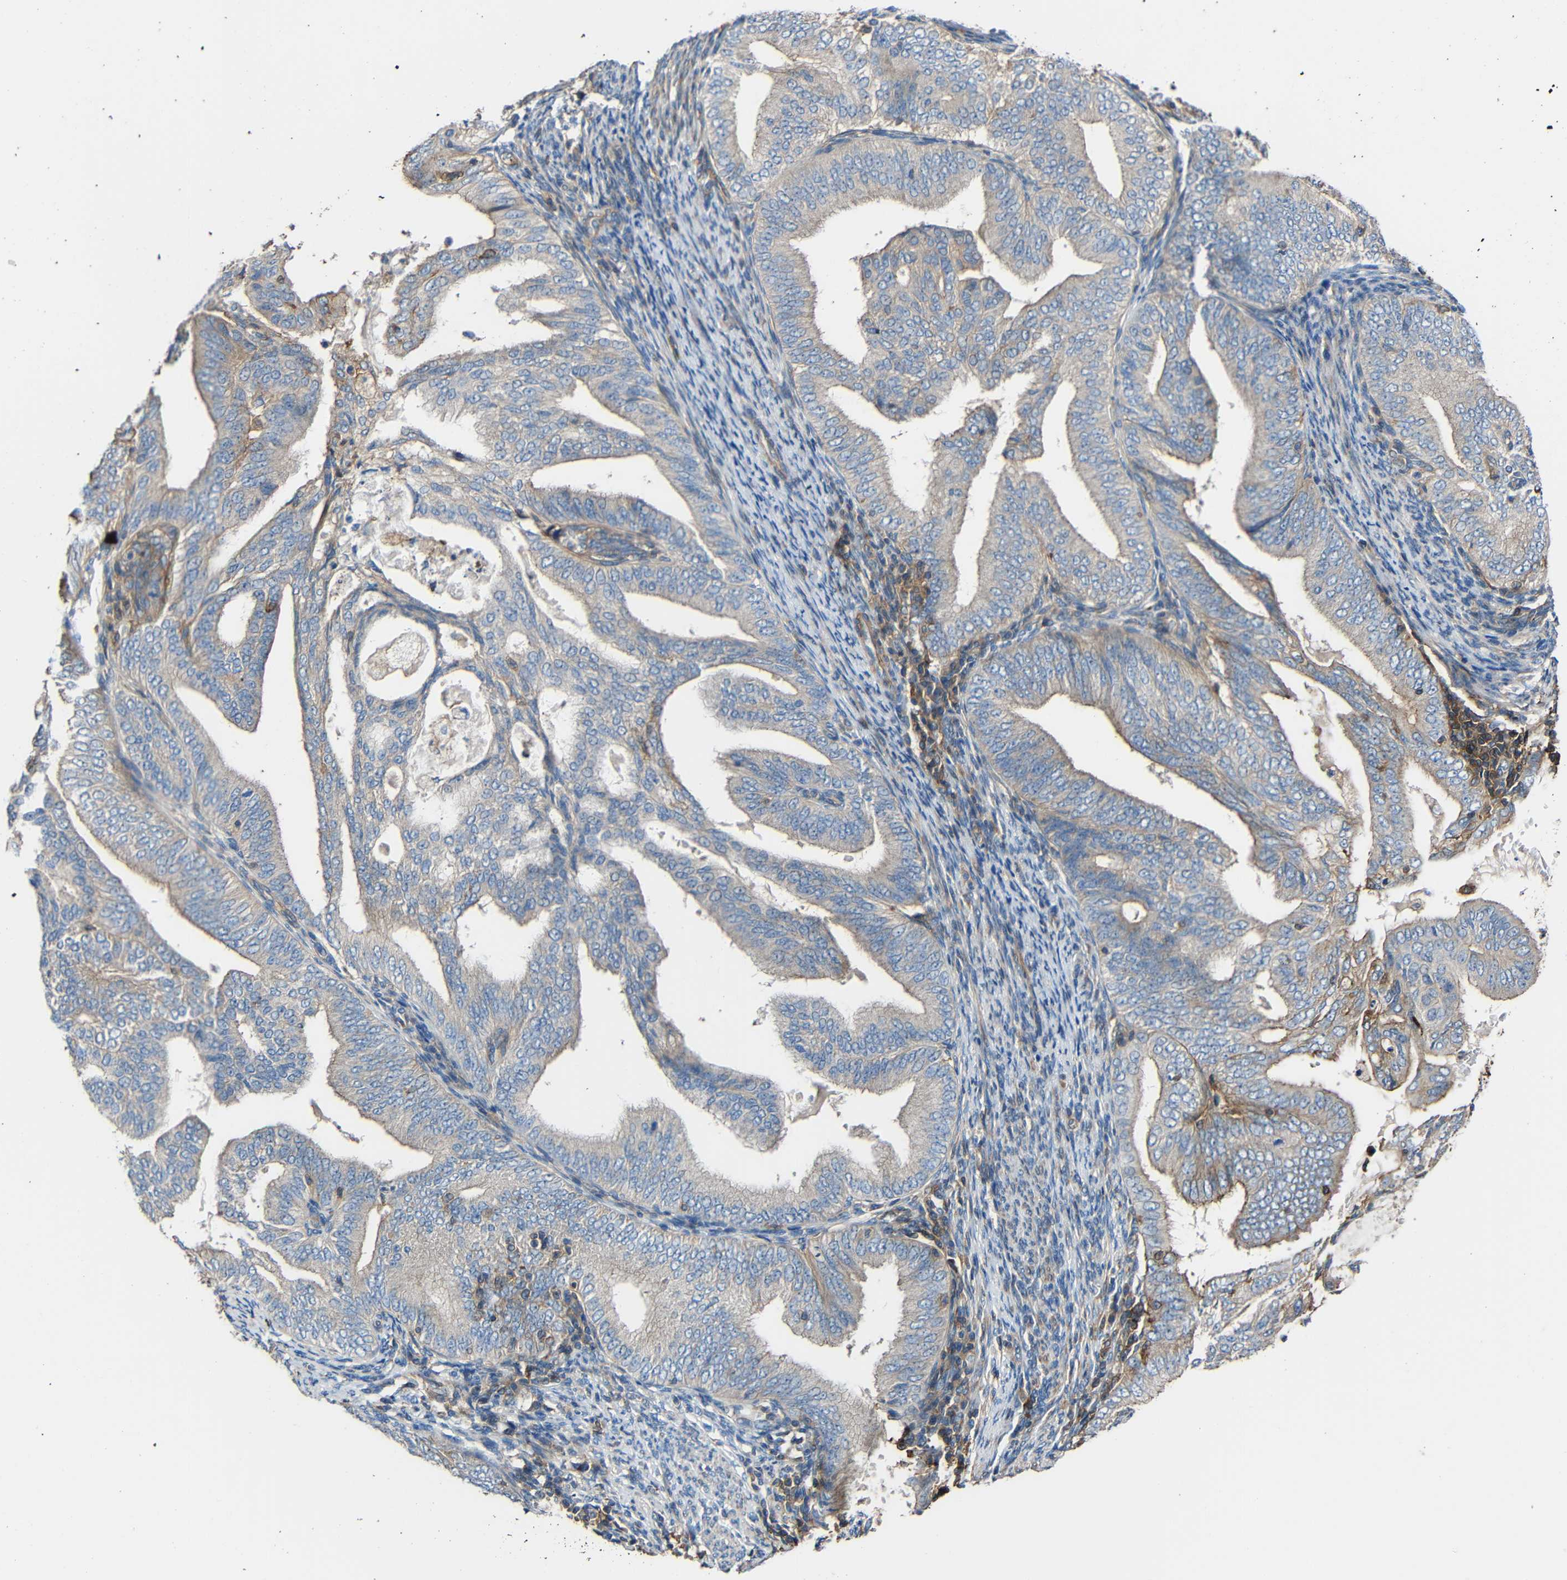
{"staining": {"intensity": "weak", "quantity": "<25%", "location": "cytoplasmic/membranous"}, "tissue": "endometrial cancer", "cell_type": "Tumor cells", "image_type": "cancer", "snomed": [{"axis": "morphology", "description": "Adenocarcinoma, NOS"}, {"axis": "topography", "description": "Endometrium"}], "caption": "Endometrial cancer was stained to show a protein in brown. There is no significant positivity in tumor cells.", "gene": "RHOT2", "patient": {"sex": "female", "age": 58}}